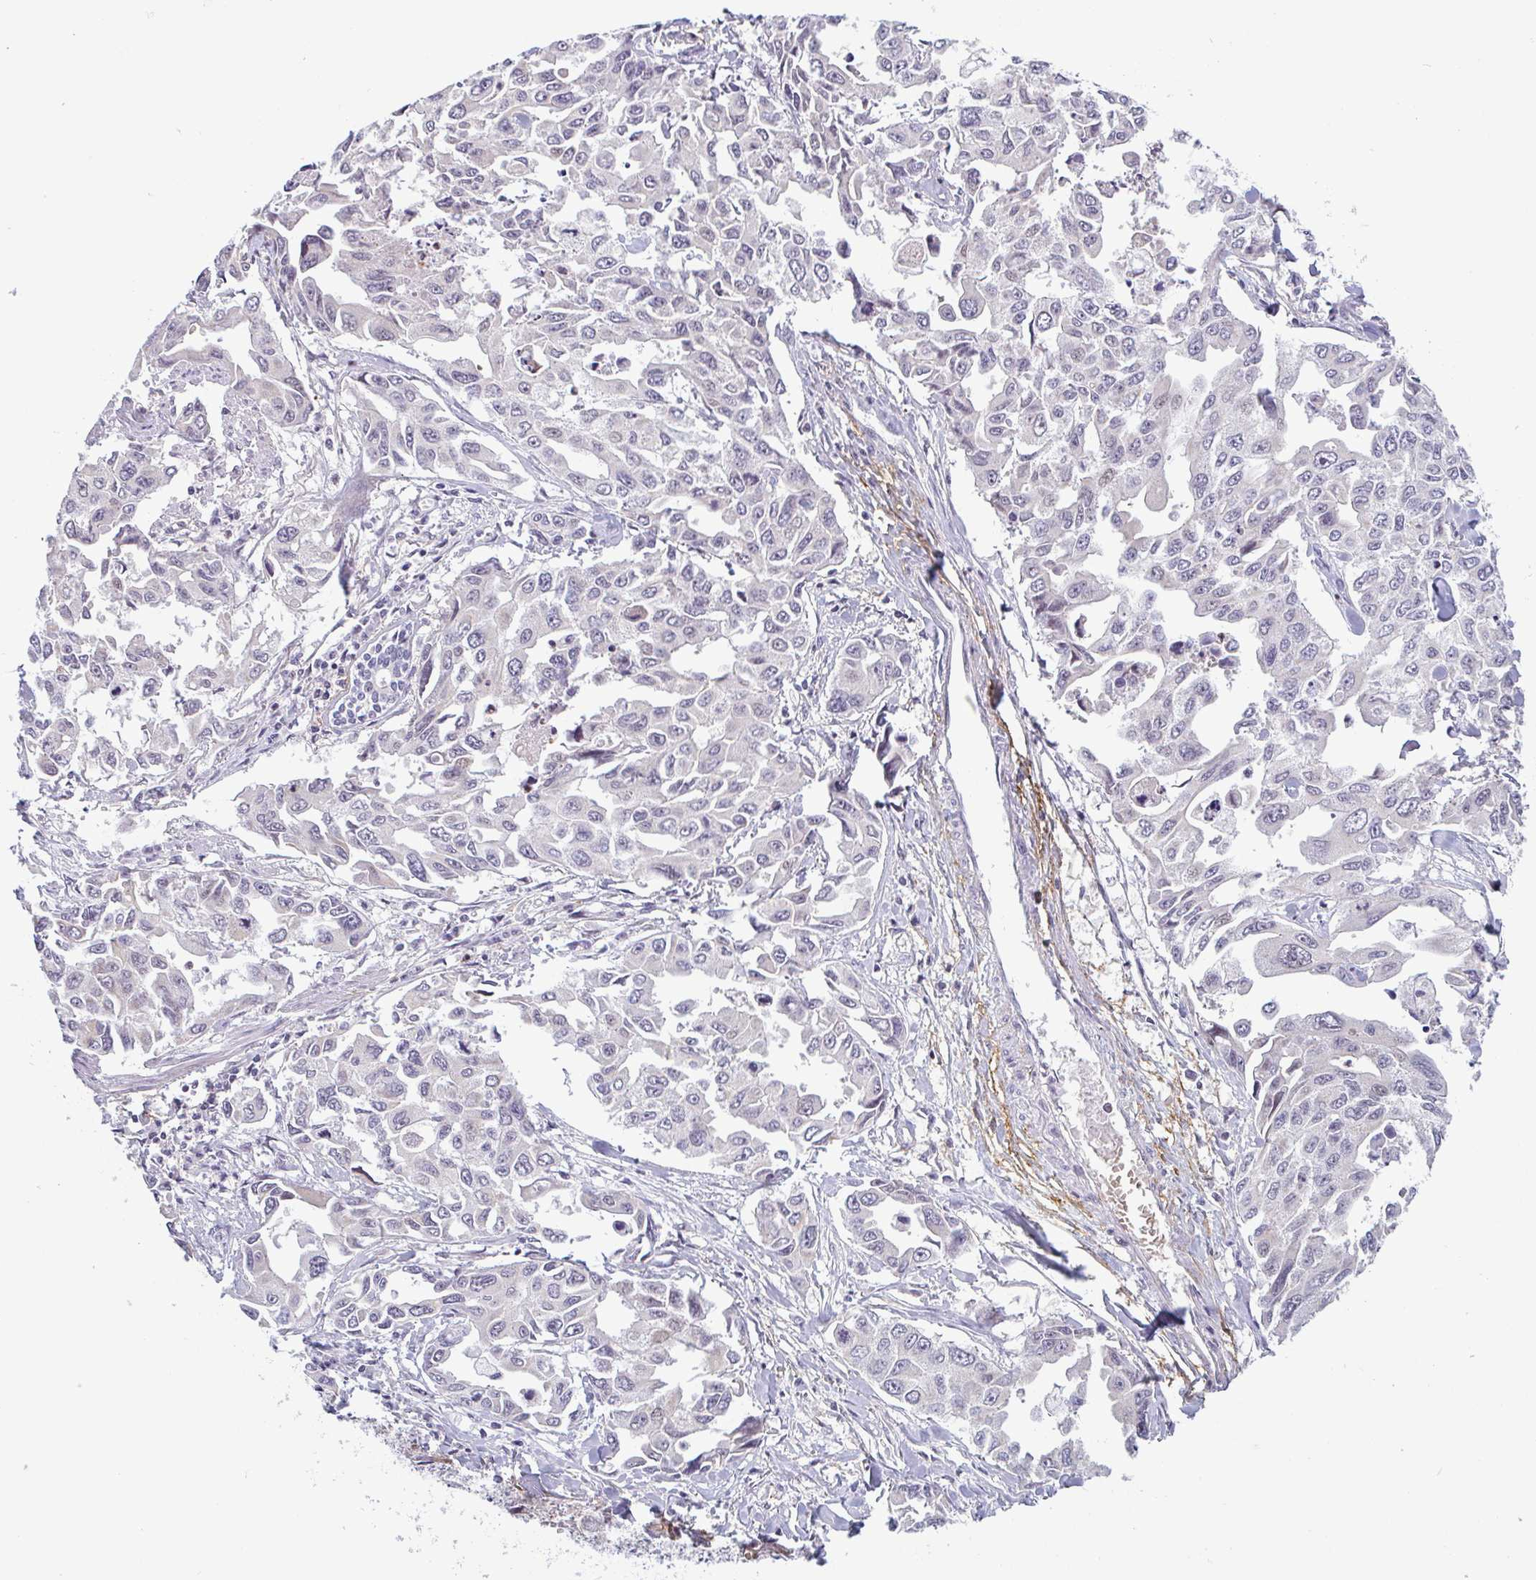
{"staining": {"intensity": "negative", "quantity": "none", "location": "none"}, "tissue": "lung cancer", "cell_type": "Tumor cells", "image_type": "cancer", "snomed": [{"axis": "morphology", "description": "Adenocarcinoma, NOS"}, {"axis": "topography", "description": "Lung"}], "caption": "Protein analysis of lung adenocarcinoma shows no significant positivity in tumor cells.", "gene": "TMEM119", "patient": {"sex": "male", "age": 64}}